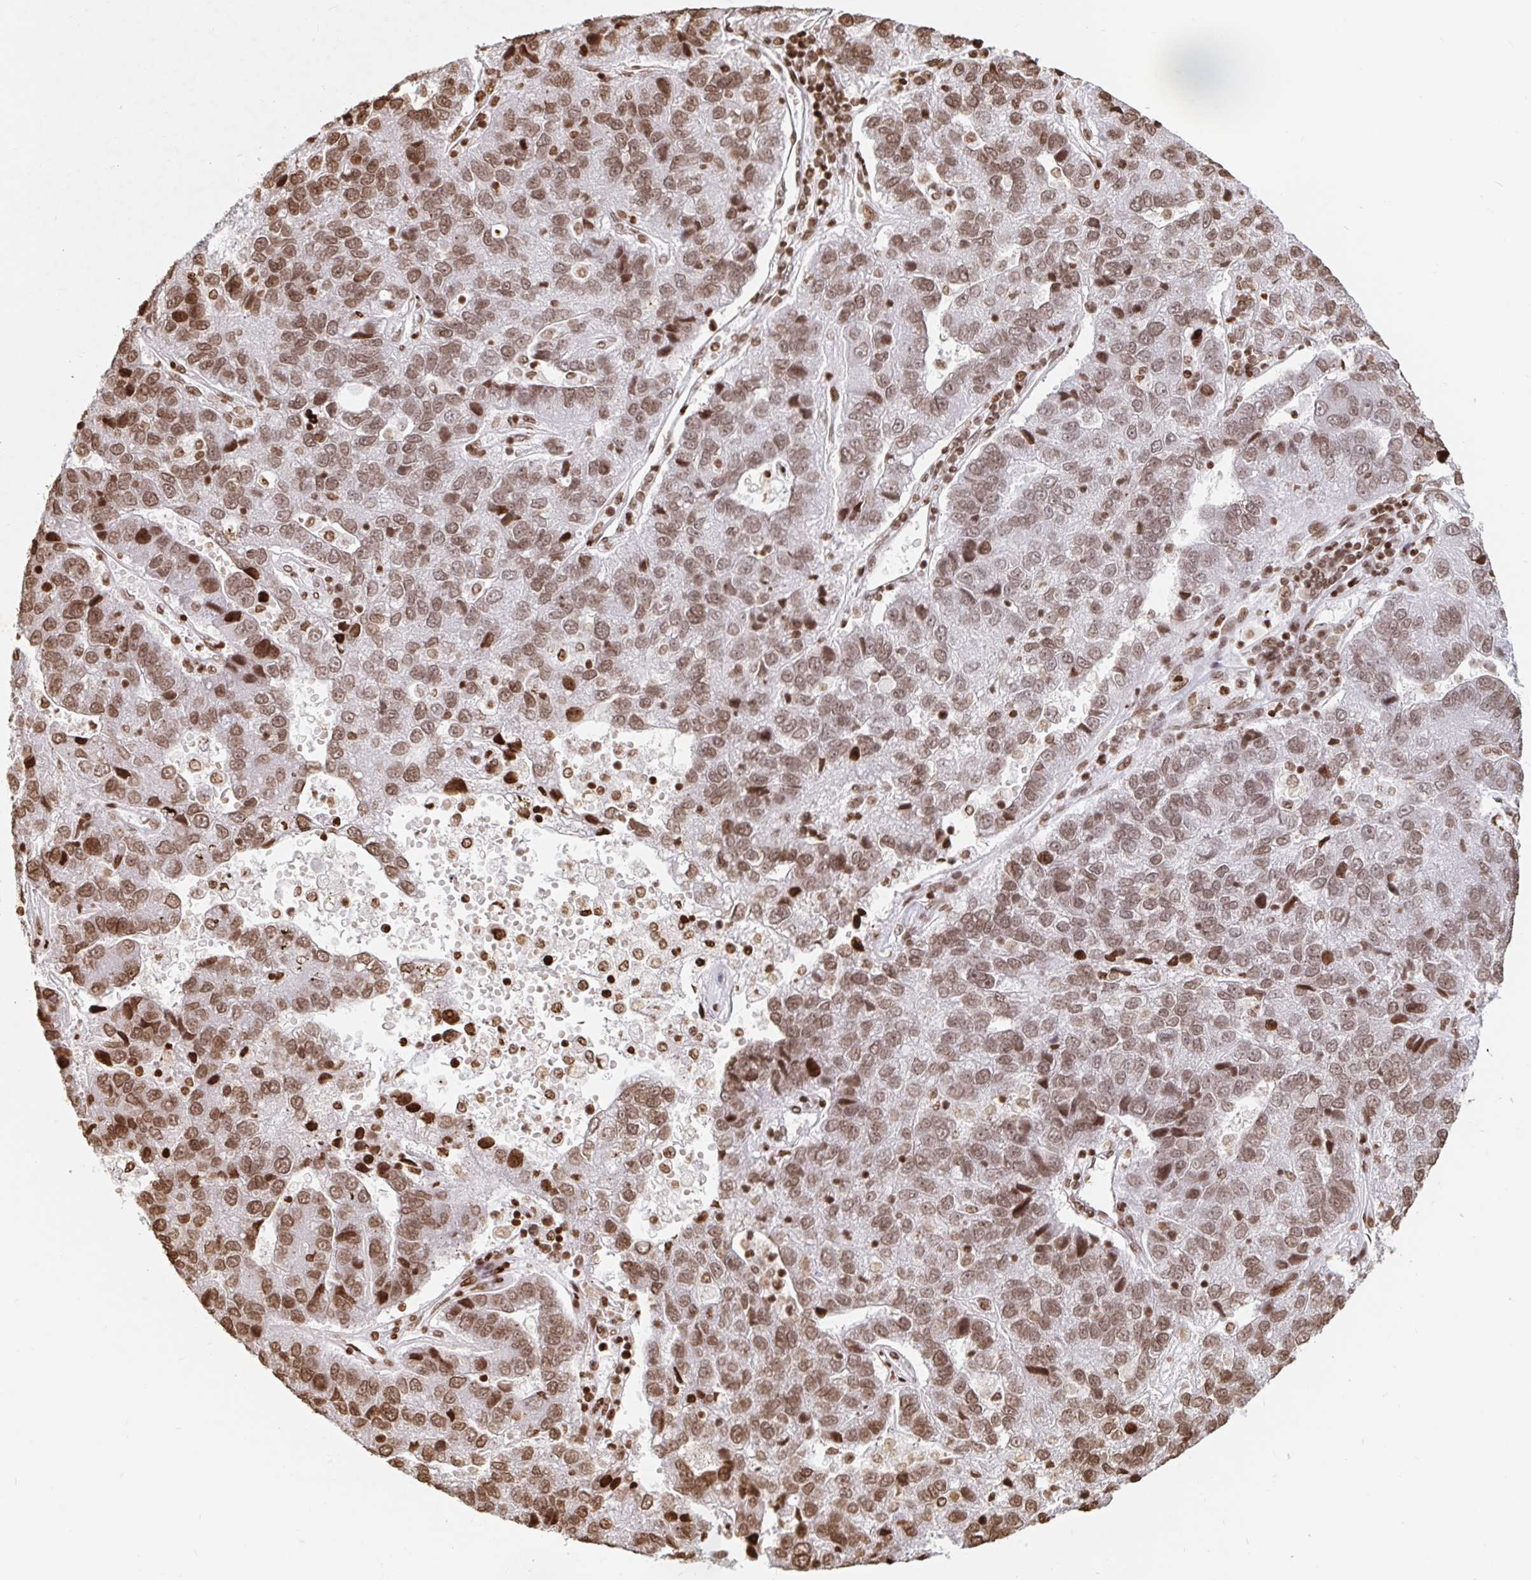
{"staining": {"intensity": "moderate", "quantity": ">75%", "location": "nuclear"}, "tissue": "pancreatic cancer", "cell_type": "Tumor cells", "image_type": "cancer", "snomed": [{"axis": "morphology", "description": "Adenocarcinoma, NOS"}, {"axis": "topography", "description": "Pancreas"}], "caption": "Brown immunohistochemical staining in pancreatic cancer (adenocarcinoma) exhibits moderate nuclear positivity in about >75% of tumor cells.", "gene": "H2BC5", "patient": {"sex": "female", "age": 61}}